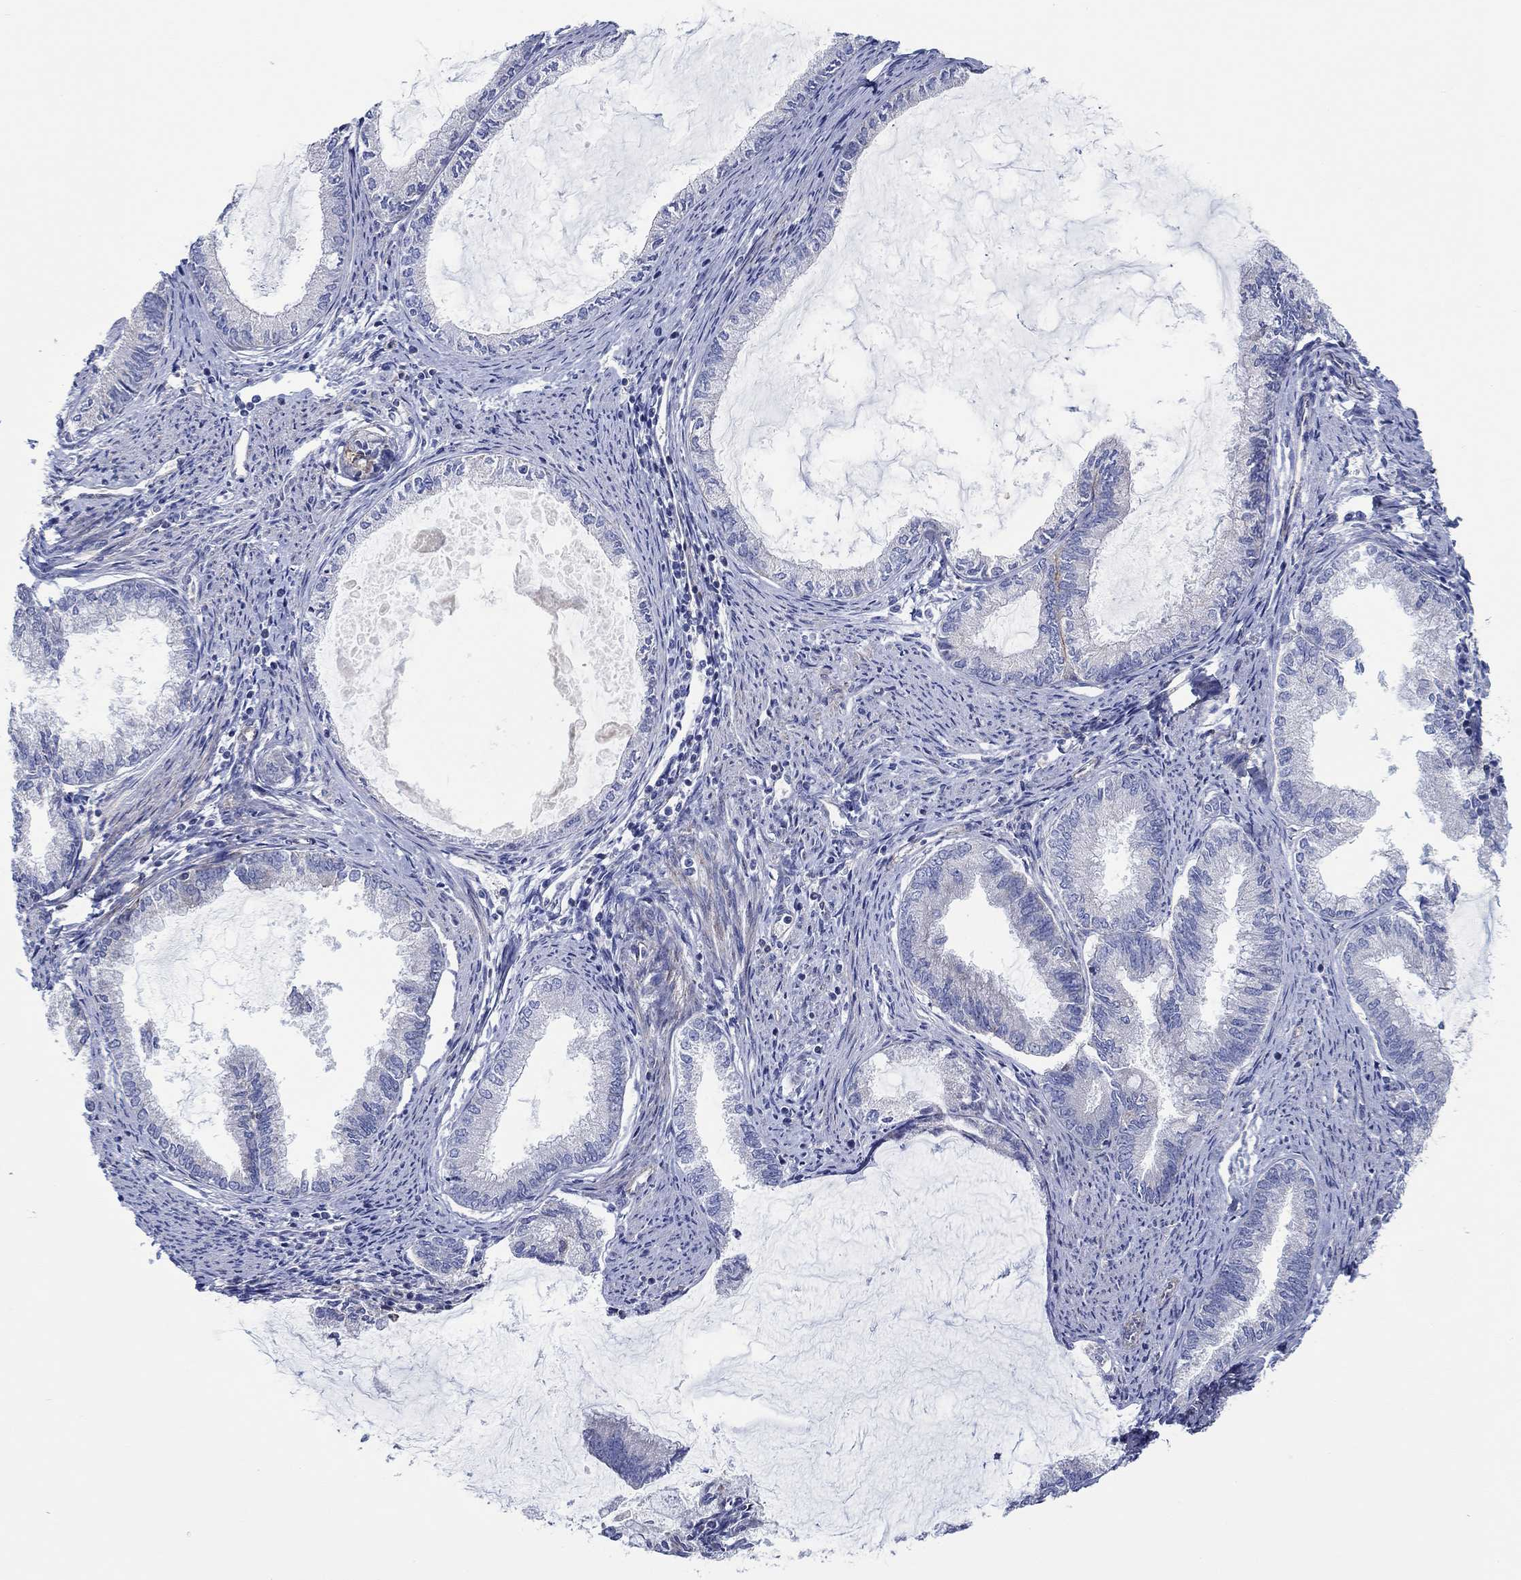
{"staining": {"intensity": "strong", "quantity": "<25%", "location": "cytoplasmic/membranous"}, "tissue": "endometrial cancer", "cell_type": "Tumor cells", "image_type": "cancer", "snomed": [{"axis": "morphology", "description": "Adenocarcinoma, NOS"}, {"axis": "topography", "description": "Endometrium"}], "caption": "DAB (3,3'-diaminobenzidine) immunohistochemical staining of human adenocarcinoma (endometrial) displays strong cytoplasmic/membranous protein expression in approximately <25% of tumor cells. The staining was performed using DAB (3,3'-diaminobenzidine), with brown indicating positive protein expression. Nuclei are stained blue with hematoxylin.", "gene": "FMN1", "patient": {"sex": "female", "age": 86}}